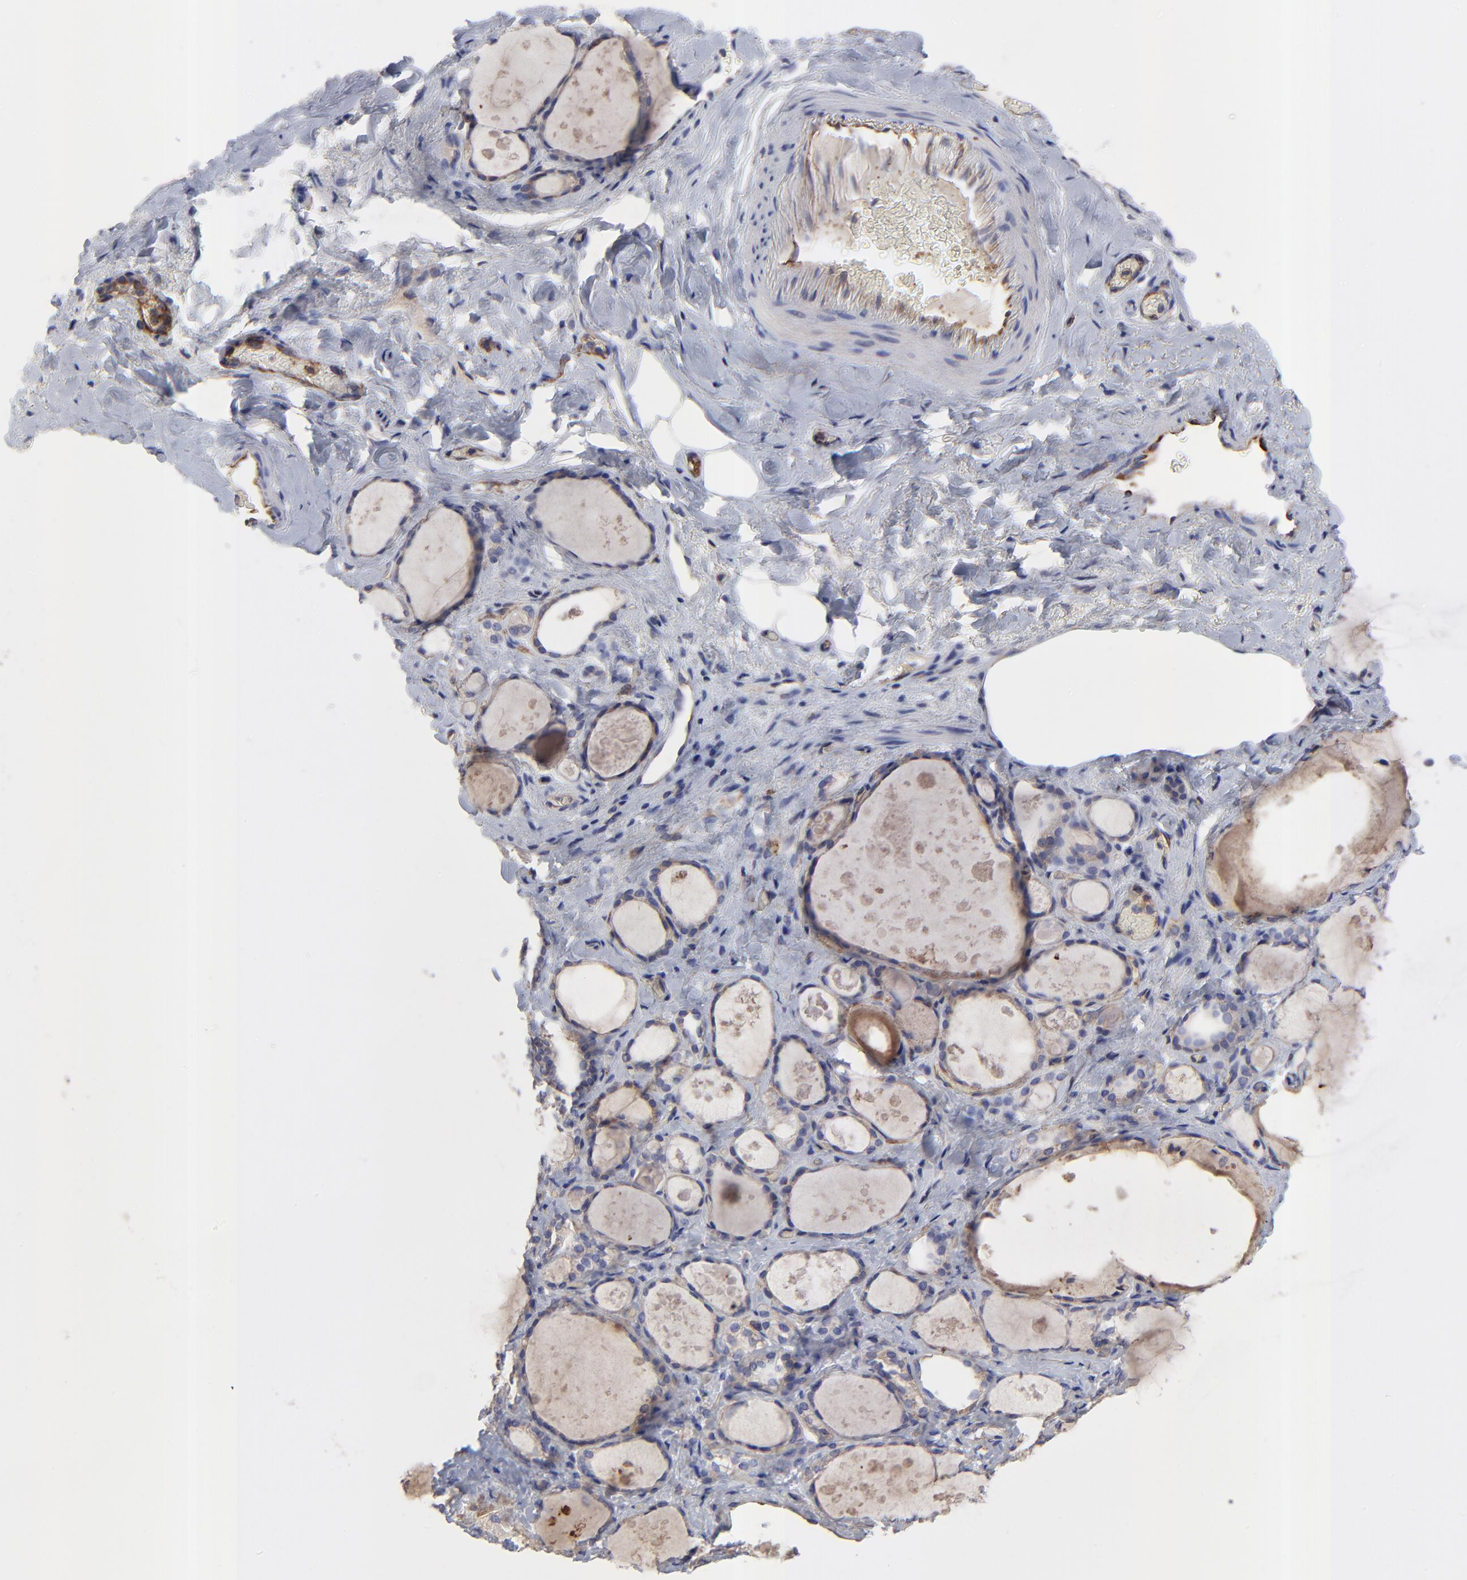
{"staining": {"intensity": "weak", "quantity": "25%-75%", "location": "cytoplasmic/membranous"}, "tissue": "thyroid gland", "cell_type": "Glandular cells", "image_type": "normal", "snomed": [{"axis": "morphology", "description": "Normal tissue, NOS"}, {"axis": "topography", "description": "Thyroid gland"}], "caption": "This histopathology image displays IHC staining of normal thyroid gland, with low weak cytoplasmic/membranous positivity in approximately 25%-75% of glandular cells.", "gene": "SULF2", "patient": {"sex": "female", "age": 75}}